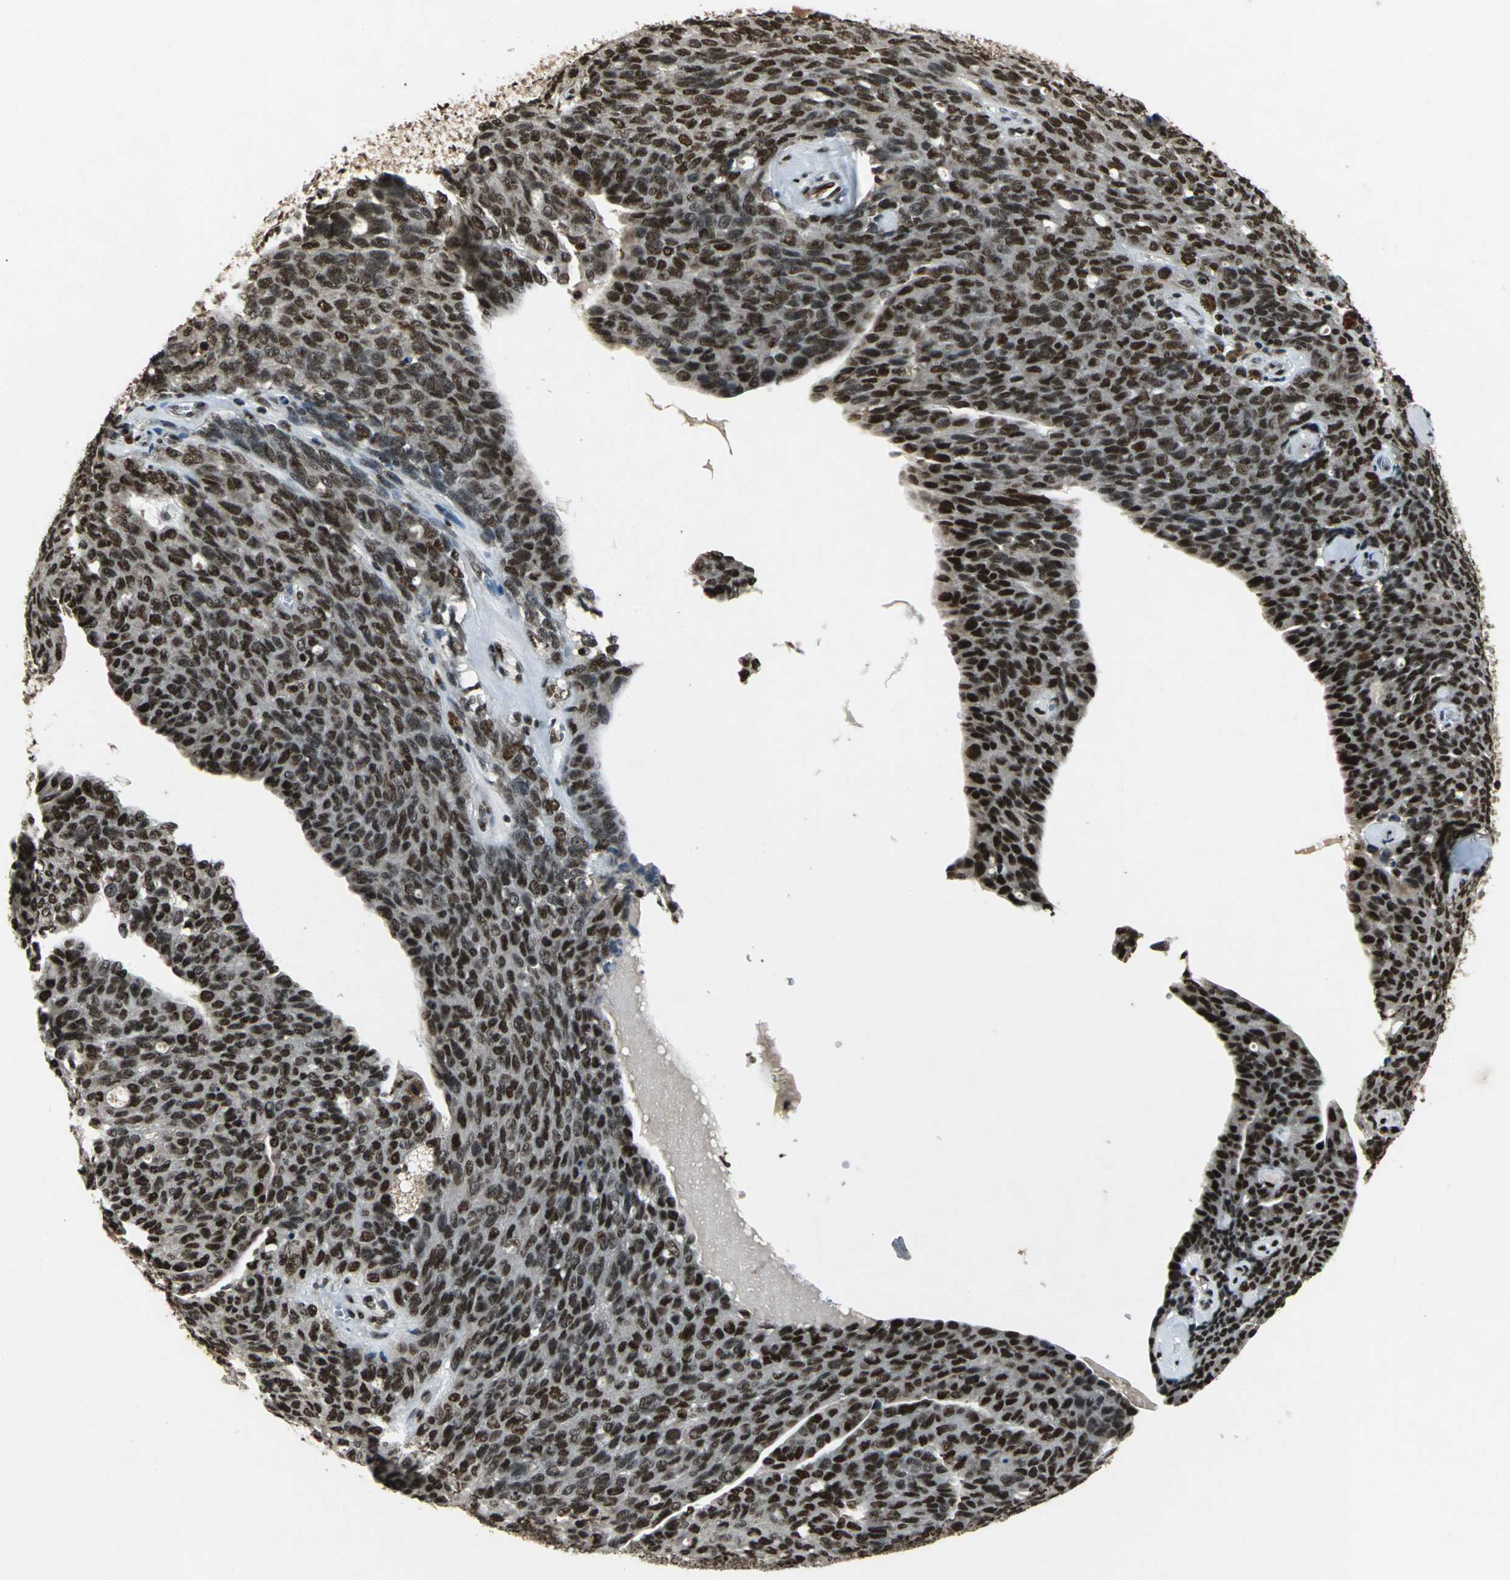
{"staining": {"intensity": "strong", "quantity": ">75%", "location": "nuclear"}, "tissue": "ovarian cancer", "cell_type": "Tumor cells", "image_type": "cancer", "snomed": [{"axis": "morphology", "description": "Carcinoma, endometroid"}, {"axis": "topography", "description": "Ovary"}], "caption": "Immunohistochemistry micrograph of human endometroid carcinoma (ovarian) stained for a protein (brown), which shows high levels of strong nuclear expression in about >75% of tumor cells.", "gene": "MTA2", "patient": {"sex": "female", "age": 60}}